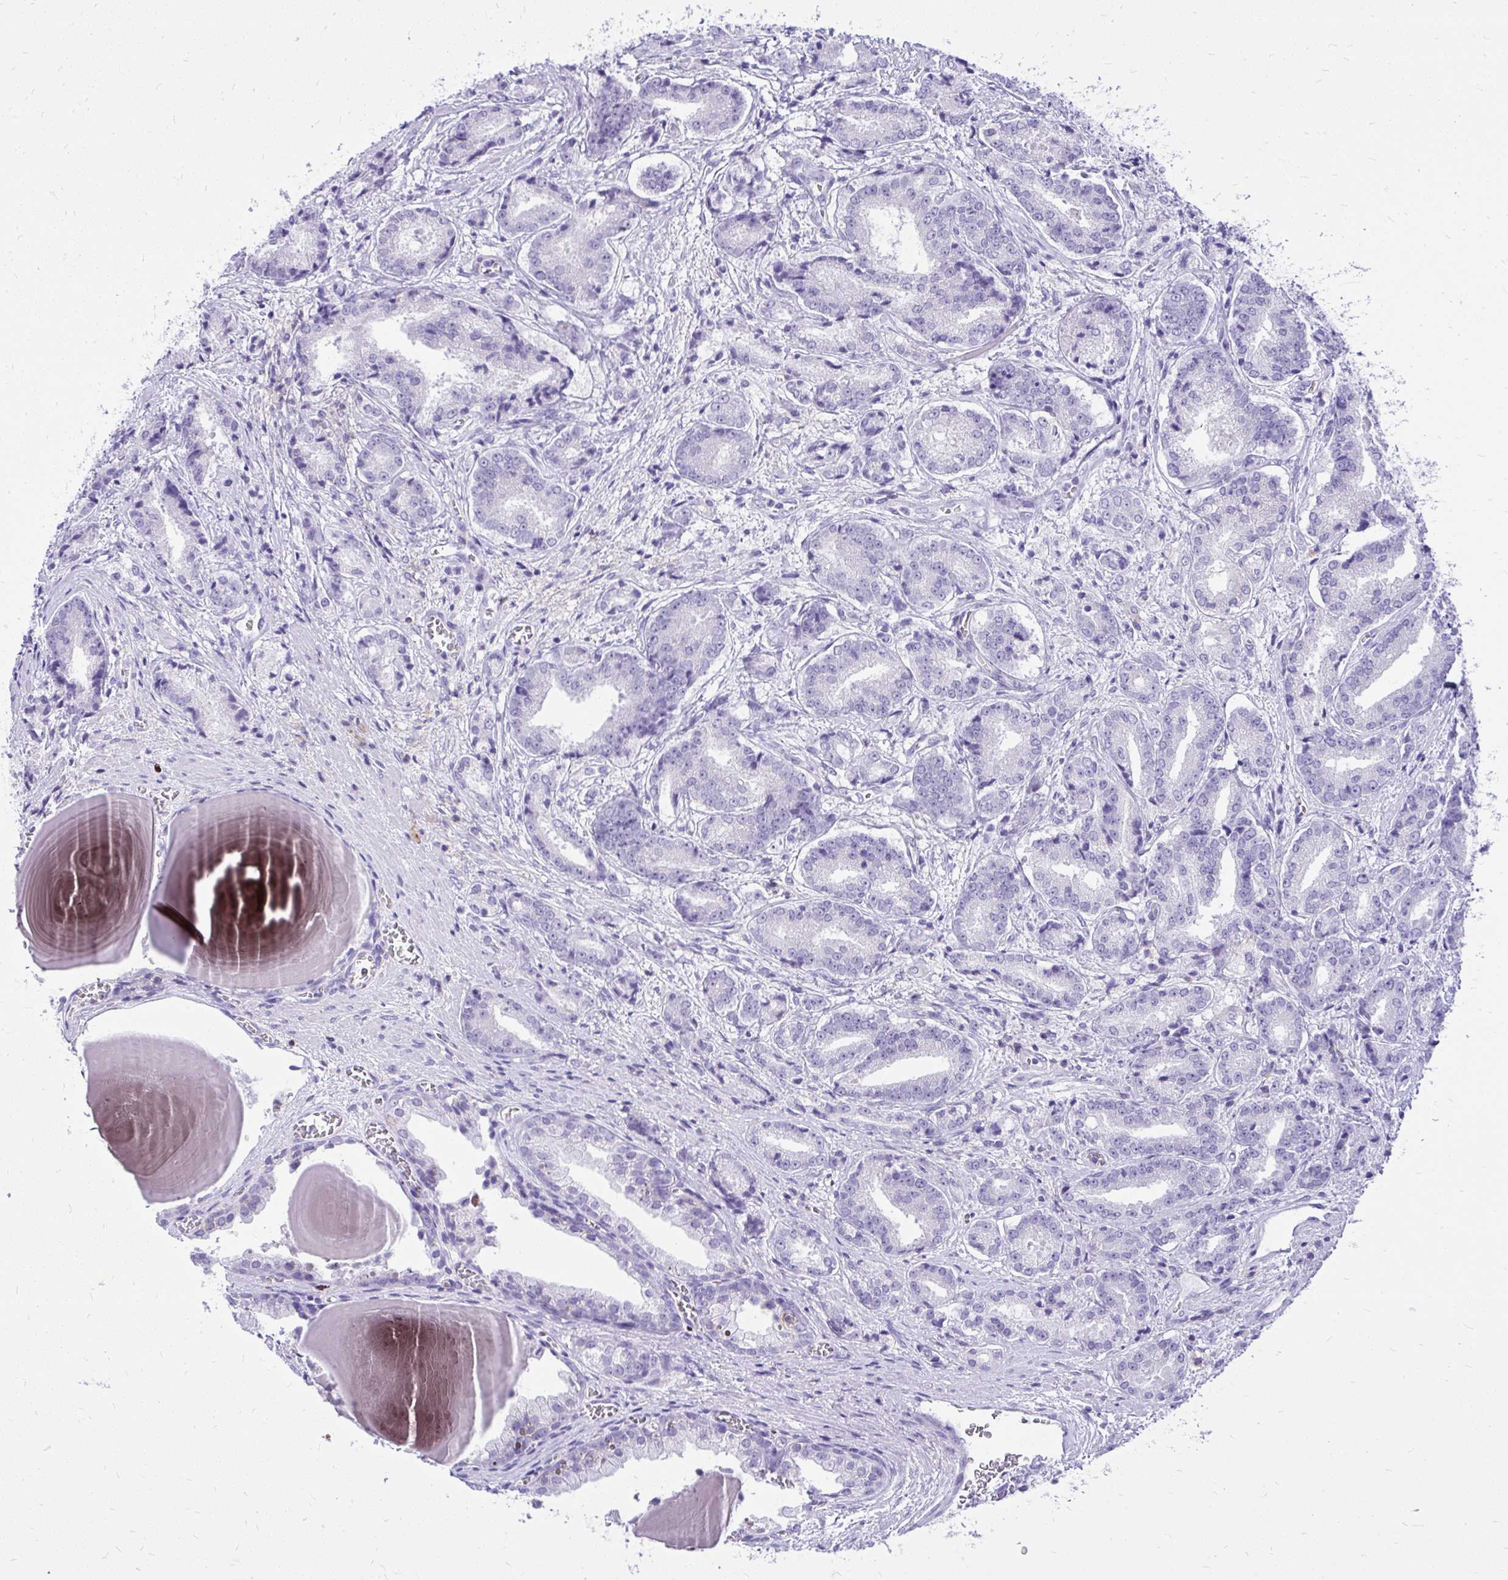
{"staining": {"intensity": "negative", "quantity": "none", "location": "none"}, "tissue": "prostate cancer", "cell_type": "Tumor cells", "image_type": "cancer", "snomed": [{"axis": "morphology", "description": "Adenocarcinoma, High grade"}, {"axis": "topography", "description": "Prostate and seminal vesicle, NOS"}], "caption": "A histopathology image of human prostate cancer is negative for staining in tumor cells.", "gene": "GPRIN3", "patient": {"sex": "male", "age": 61}}